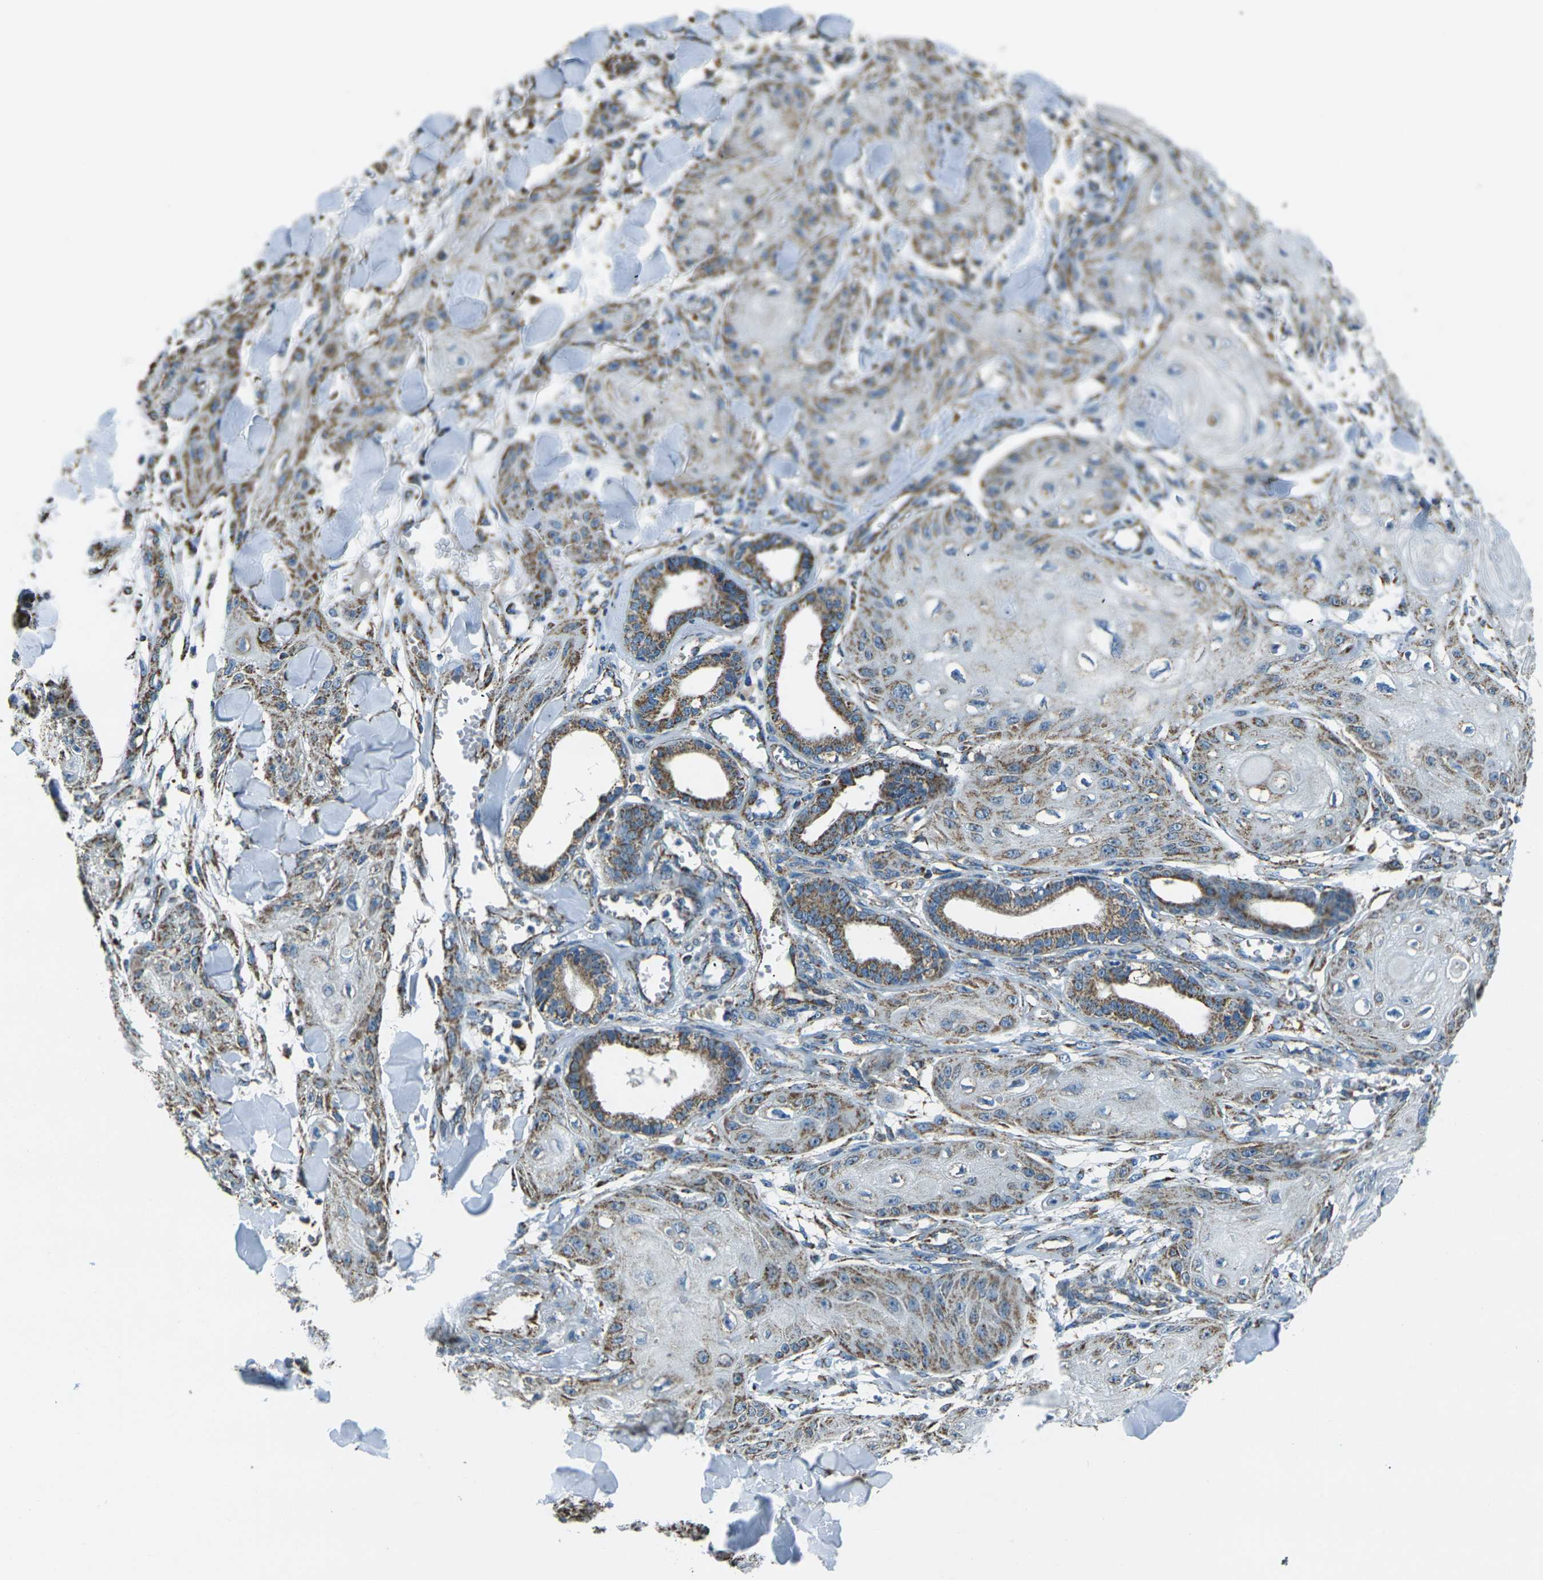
{"staining": {"intensity": "moderate", "quantity": ">75%", "location": "cytoplasmic/membranous"}, "tissue": "skin cancer", "cell_type": "Tumor cells", "image_type": "cancer", "snomed": [{"axis": "morphology", "description": "Squamous cell carcinoma, NOS"}, {"axis": "topography", "description": "Skin"}], "caption": "Skin cancer (squamous cell carcinoma) stained with DAB (3,3'-diaminobenzidine) immunohistochemistry (IHC) displays medium levels of moderate cytoplasmic/membranous staining in approximately >75% of tumor cells.", "gene": "IRF3", "patient": {"sex": "male", "age": 74}}